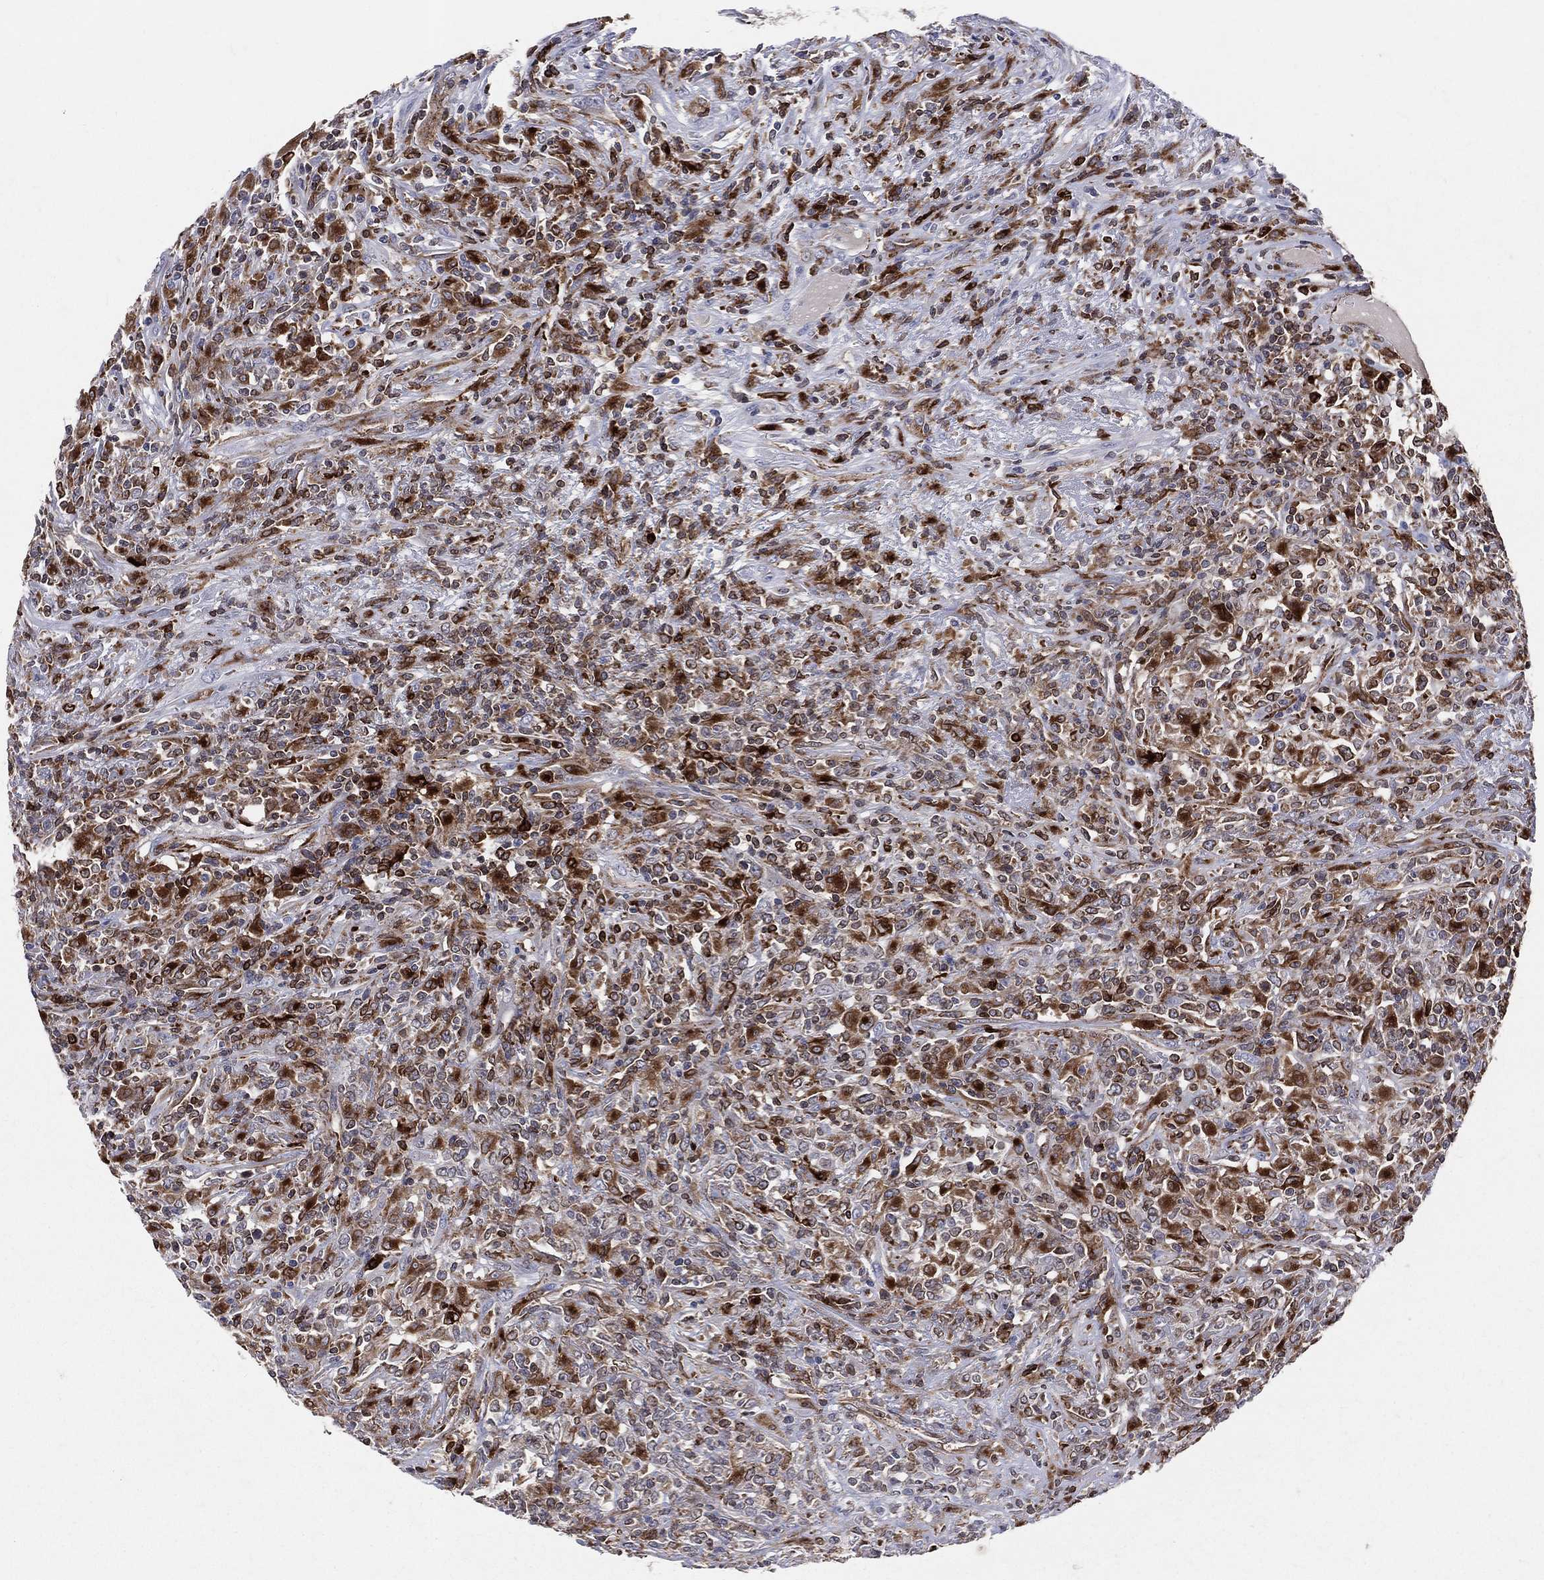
{"staining": {"intensity": "strong", "quantity": "25%-75%", "location": "cytoplasmic/membranous"}, "tissue": "lymphoma", "cell_type": "Tumor cells", "image_type": "cancer", "snomed": [{"axis": "morphology", "description": "Malignant lymphoma, non-Hodgkin's type, High grade"}, {"axis": "topography", "description": "Lung"}], "caption": "Immunohistochemistry (IHC) histopathology image of high-grade malignant lymphoma, non-Hodgkin's type stained for a protein (brown), which displays high levels of strong cytoplasmic/membranous expression in approximately 25%-75% of tumor cells.", "gene": "CD74", "patient": {"sex": "male", "age": 79}}